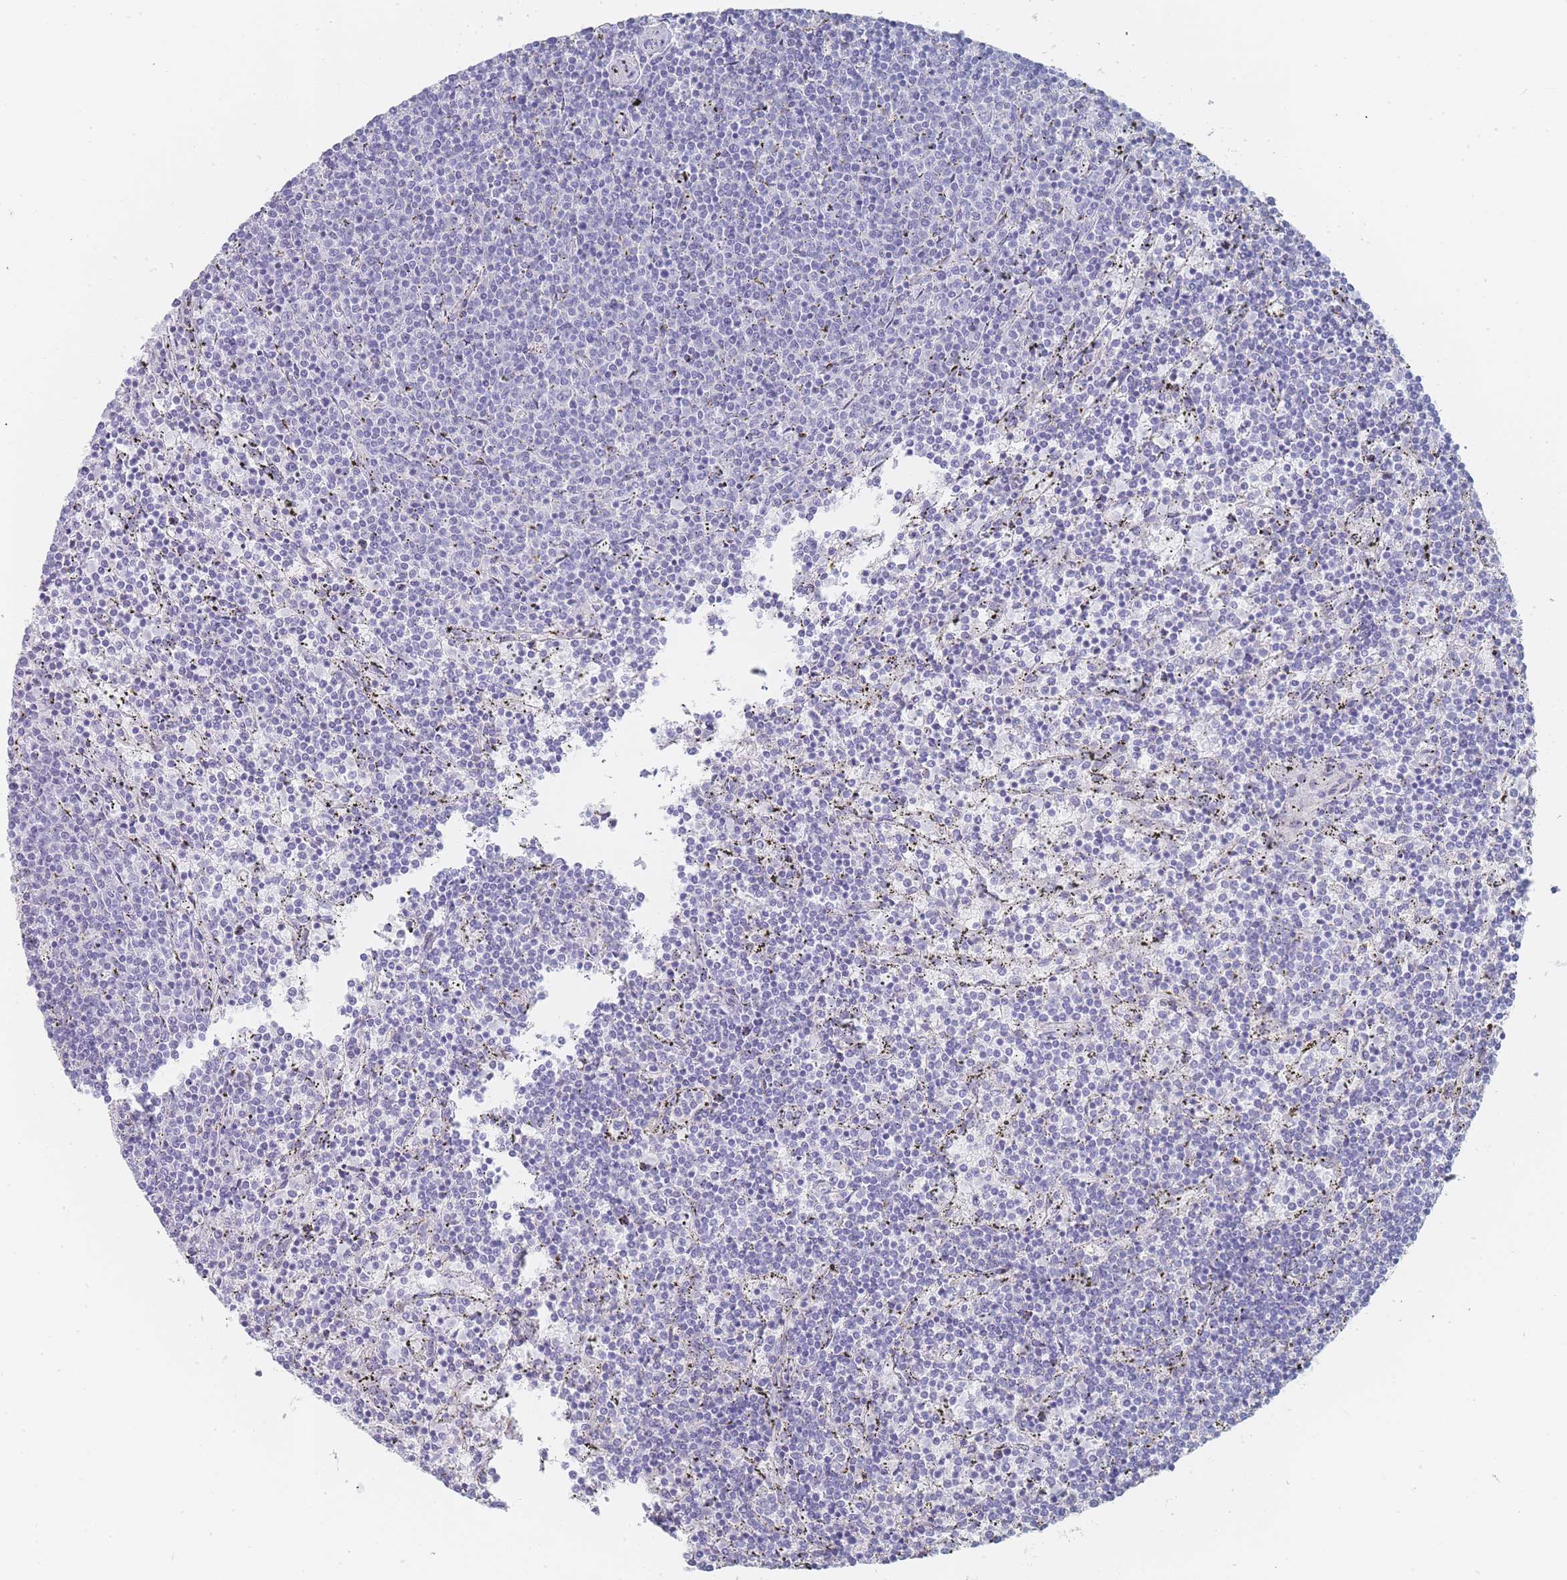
{"staining": {"intensity": "negative", "quantity": "none", "location": "none"}, "tissue": "lymphoma", "cell_type": "Tumor cells", "image_type": "cancer", "snomed": [{"axis": "morphology", "description": "Malignant lymphoma, non-Hodgkin's type, Low grade"}, {"axis": "topography", "description": "Spleen"}], "caption": "Protein analysis of malignant lymphoma, non-Hodgkin's type (low-grade) shows no significant staining in tumor cells.", "gene": "IMPG1", "patient": {"sex": "female", "age": 50}}